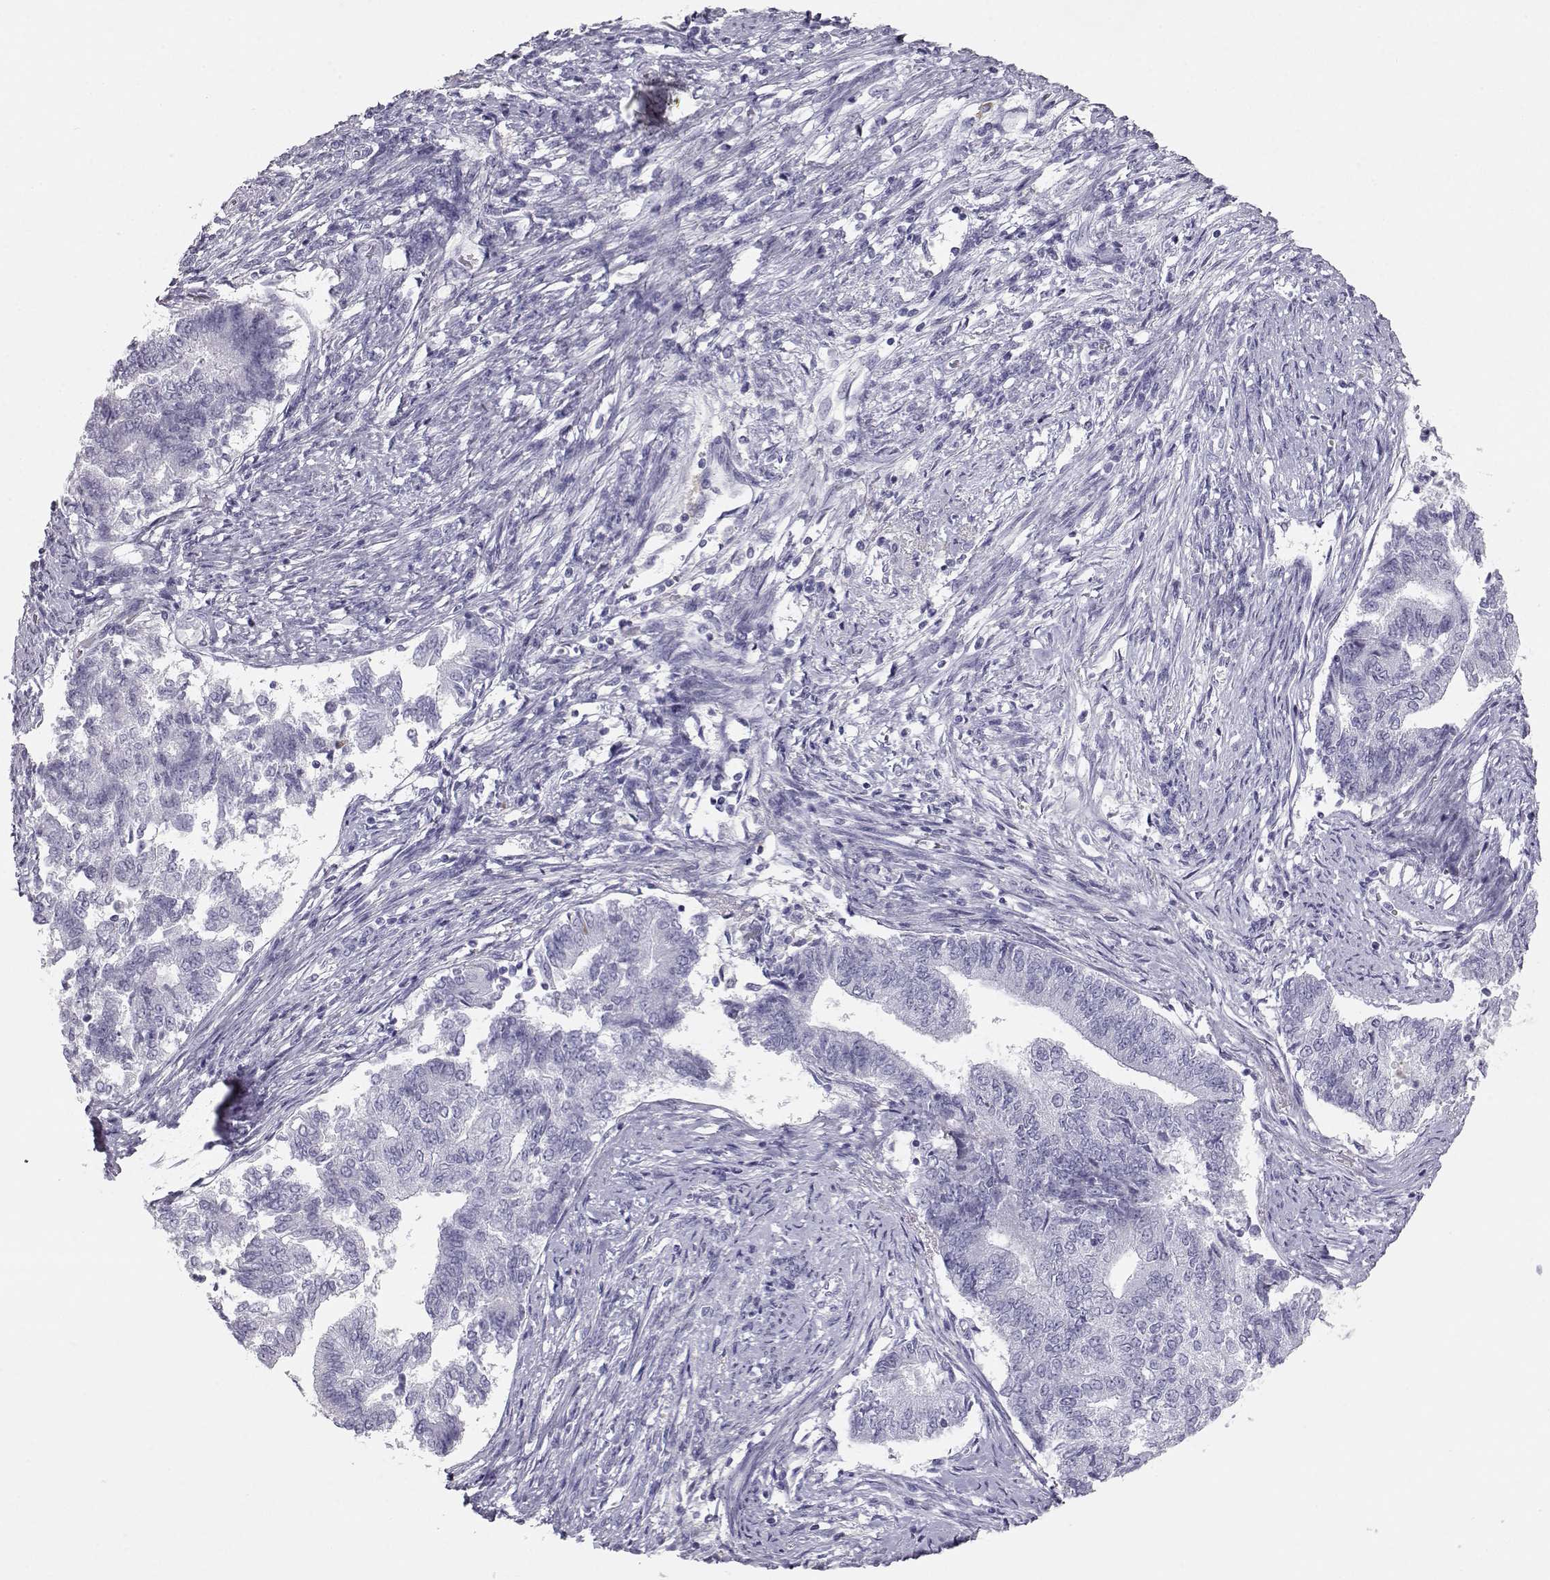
{"staining": {"intensity": "negative", "quantity": "none", "location": "none"}, "tissue": "endometrial cancer", "cell_type": "Tumor cells", "image_type": "cancer", "snomed": [{"axis": "morphology", "description": "Adenocarcinoma, NOS"}, {"axis": "topography", "description": "Endometrium"}], "caption": "This is a photomicrograph of IHC staining of adenocarcinoma (endometrial), which shows no positivity in tumor cells.", "gene": "ITLN2", "patient": {"sex": "female", "age": 65}}